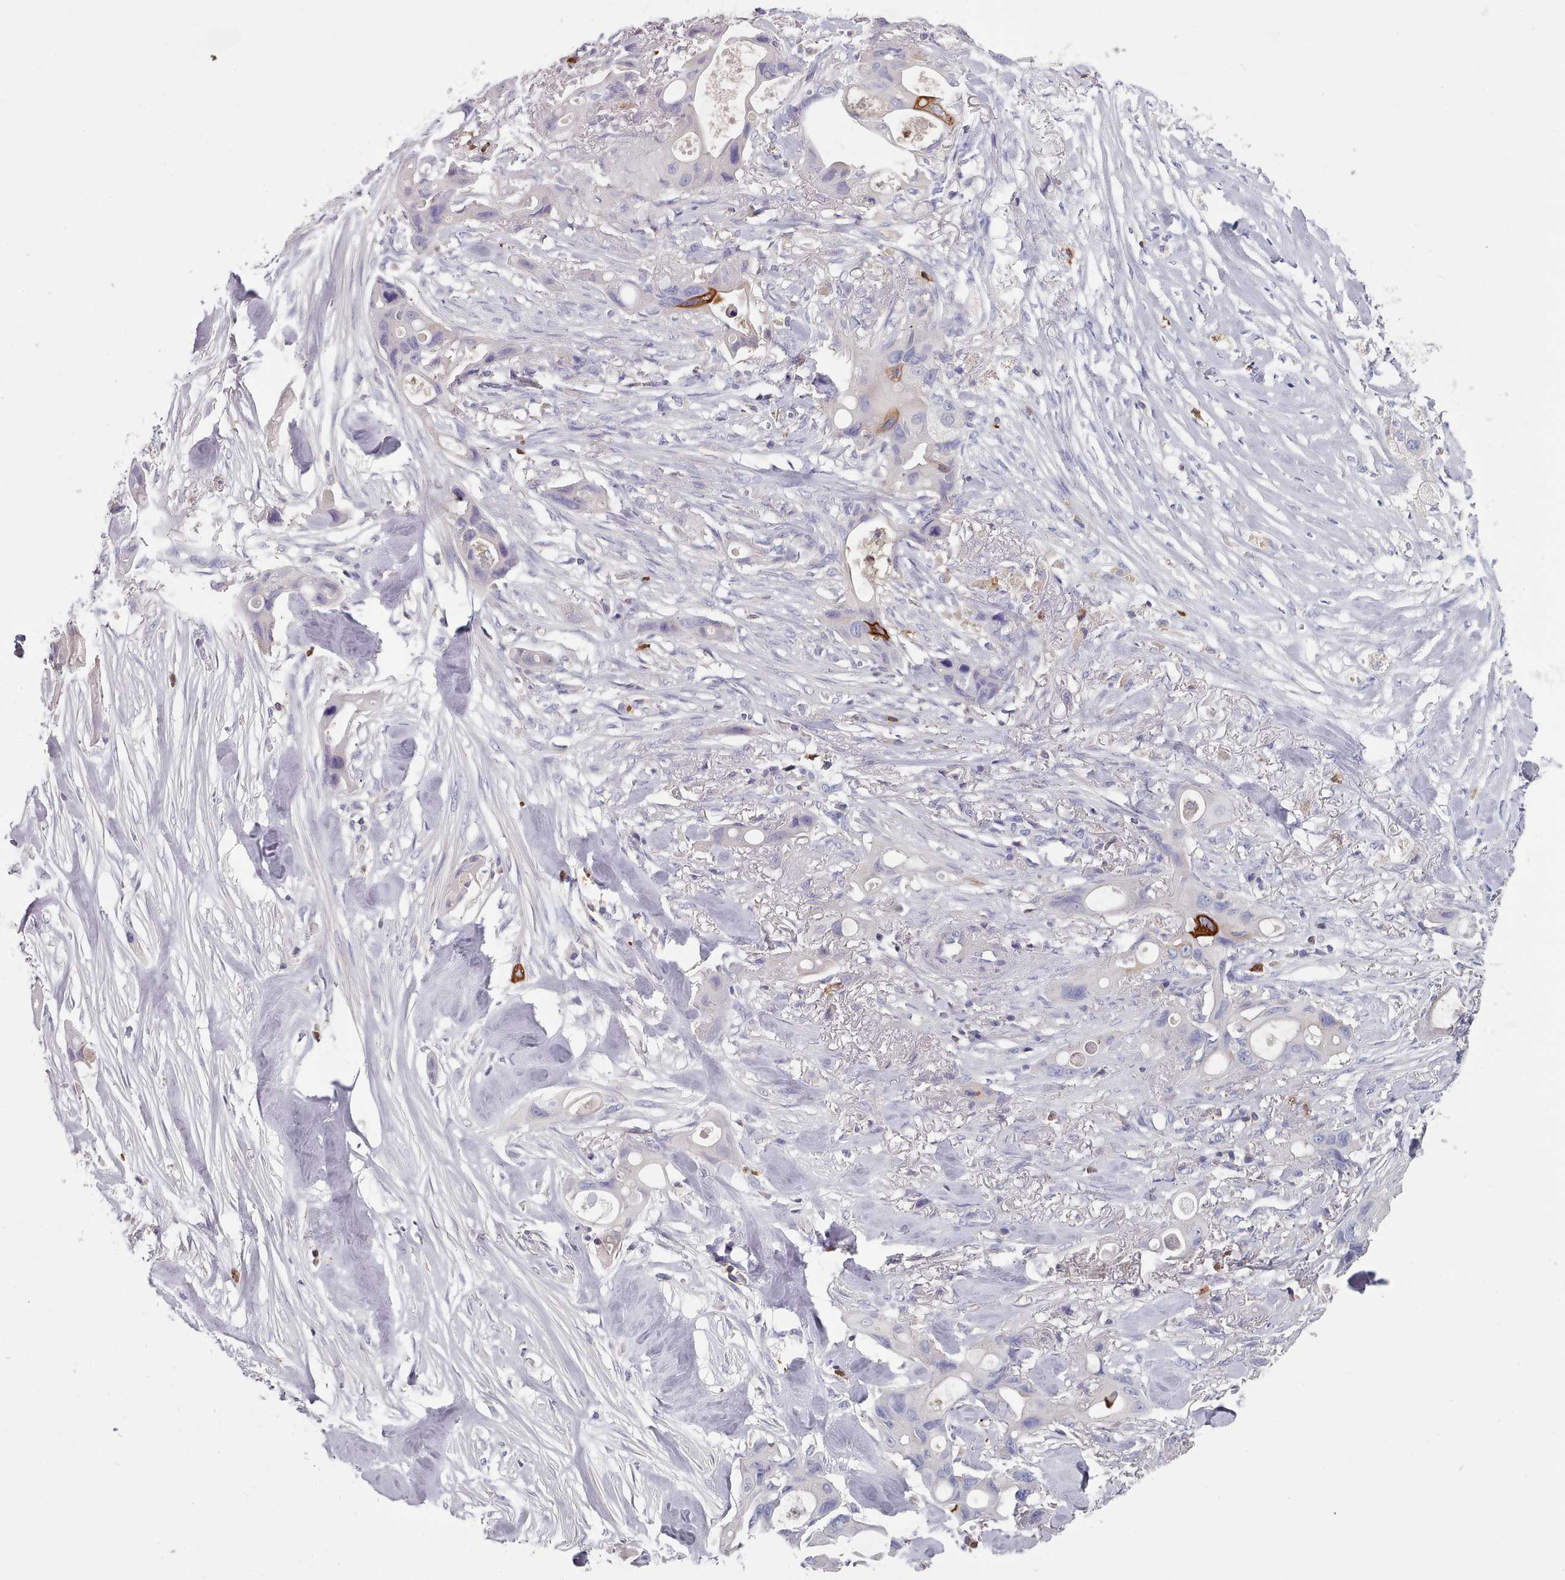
{"staining": {"intensity": "strong", "quantity": "<25%", "location": "cytoplasmic/membranous"}, "tissue": "ovarian cancer", "cell_type": "Tumor cells", "image_type": "cancer", "snomed": [{"axis": "morphology", "description": "Cystadenocarcinoma, mucinous, NOS"}, {"axis": "topography", "description": "Ovary"}], "caption": "A medium amount of strong cytoplasmic/membranous expression is present in approximately <25% of tumor cells in ovarian cancer tissue.", "gene": "RAC2", "patient": {"sex": "female", "age": 70}}